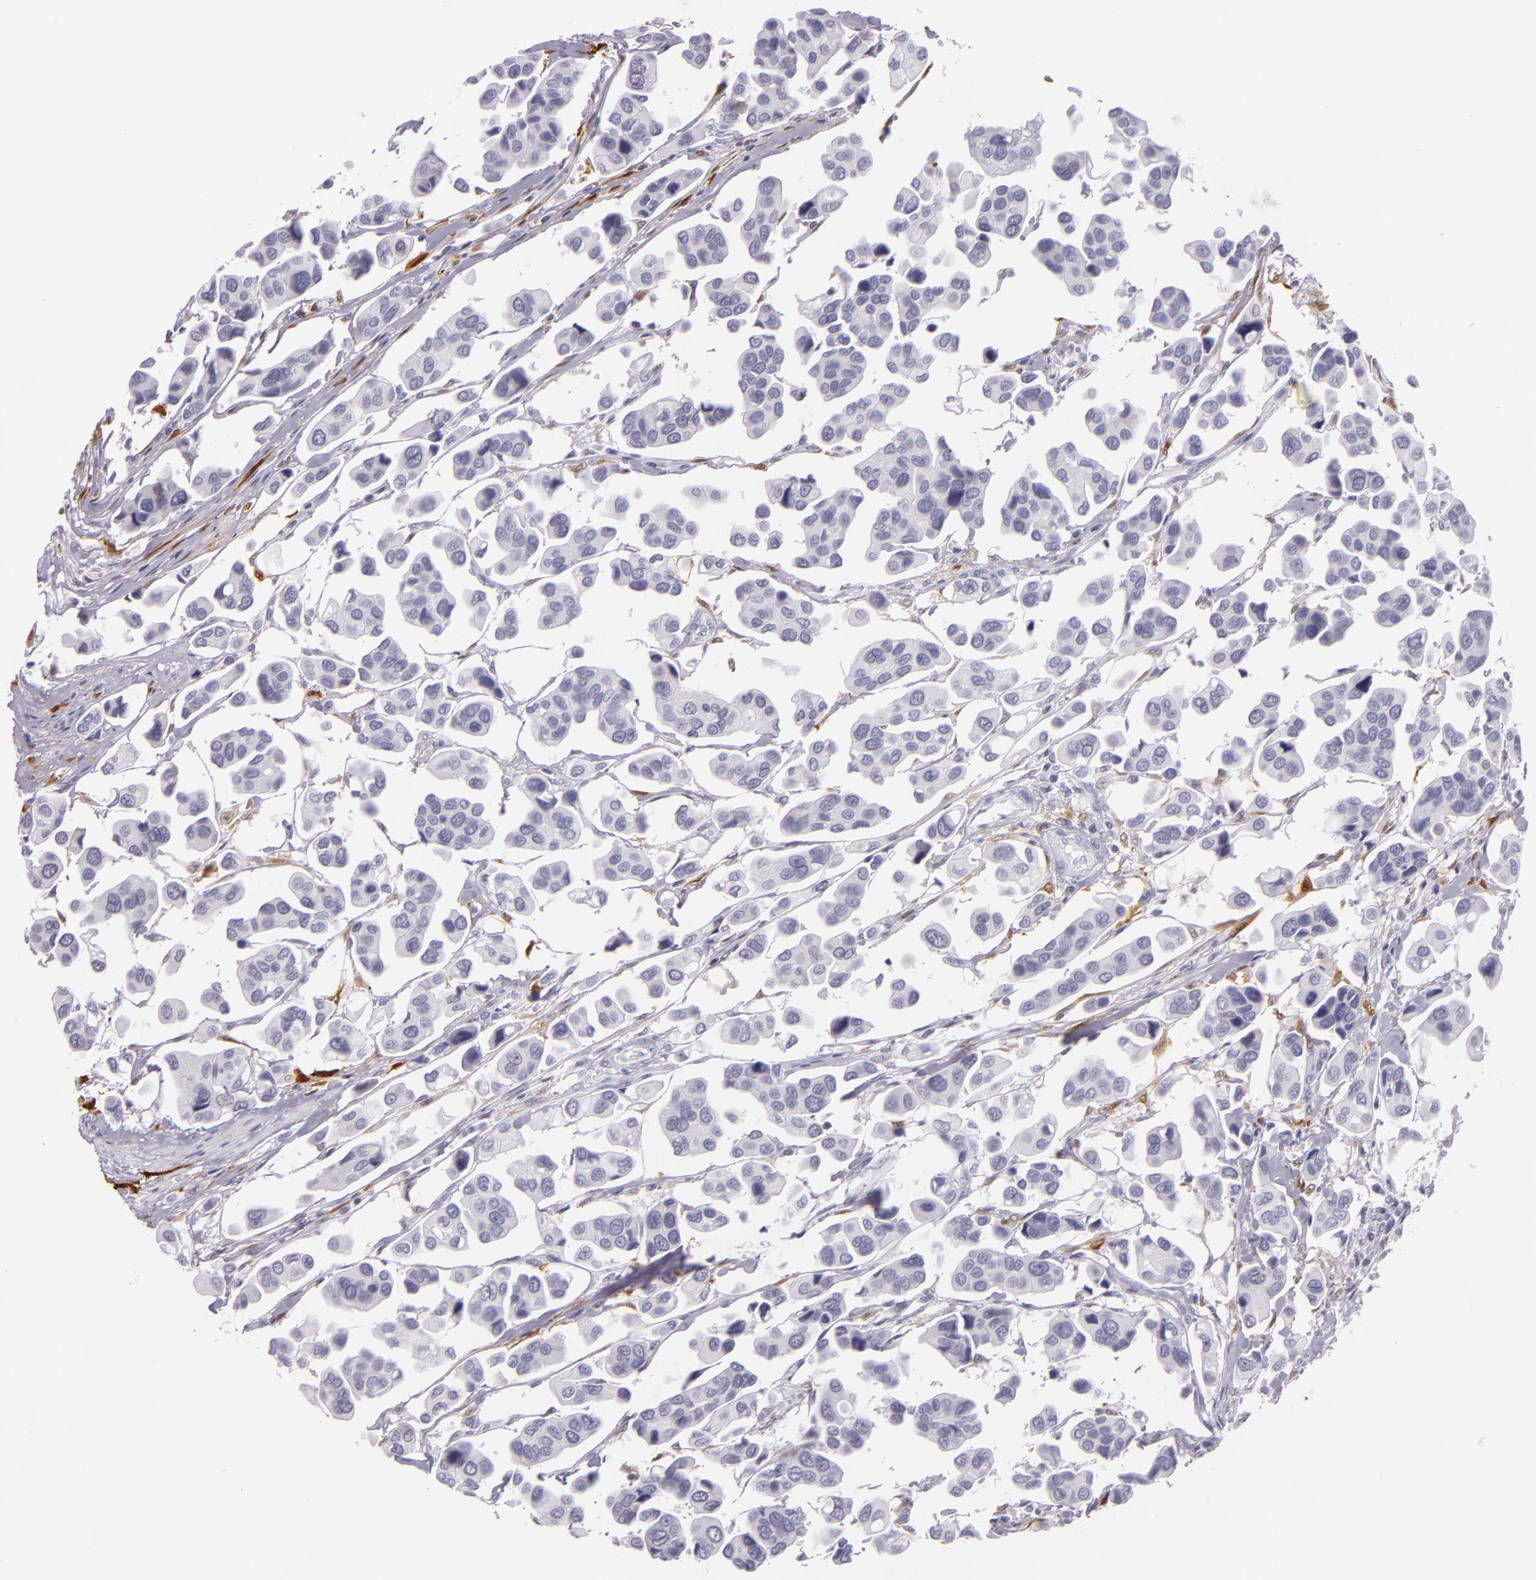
{"staining": {"intensity": "negative", "quantity": "none", "location": "none"}, "tissue": "urothelial cancer", "cell_type": "Tumor cells", "image_type": "cancer", "snomed": [{"axis": "morphology", "description": "Adenocarcinoma, NOS"}, {"axis": "topography", "description": "Urinary bladder"}], "caption": "Protein analysis of adenocarcinoma demonstrates no significant expression in tumor cells.", "gene": "MT1A", "patient": {"sex": "male", "age": 61}}